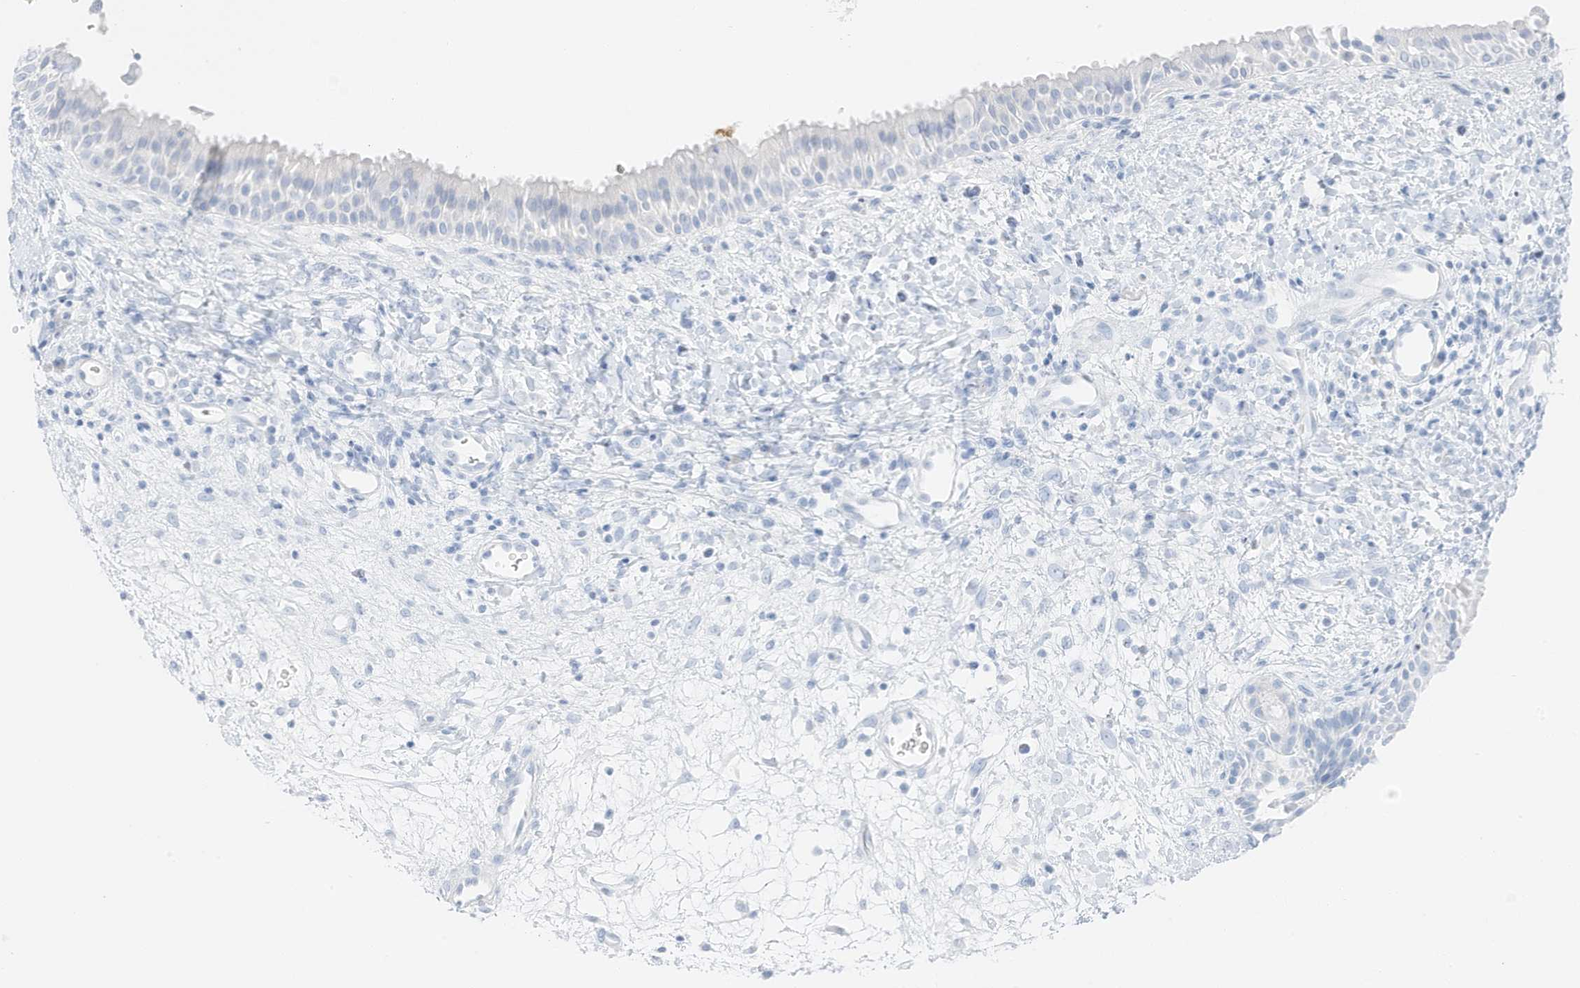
{"staining": {"intensity": "negative", "quantity": "none", "location": "none"}, "tissue": "nasopharynx", "cell_type": "Respiratory epithelial cells", "image_type": "normal", "snomed": [{"axis": "morphology", "description": "Normal tissue, NOS"}, {"axis": "topography", "description": "Nasopharynx"}], "caption": "This is an immunohistochemistry micrograph of normal human nasopharynx. There is no positivity in respiratory epithelial cells.", "gene": "SLC22A13", "patient": {"sex": "male", "age": 22}}